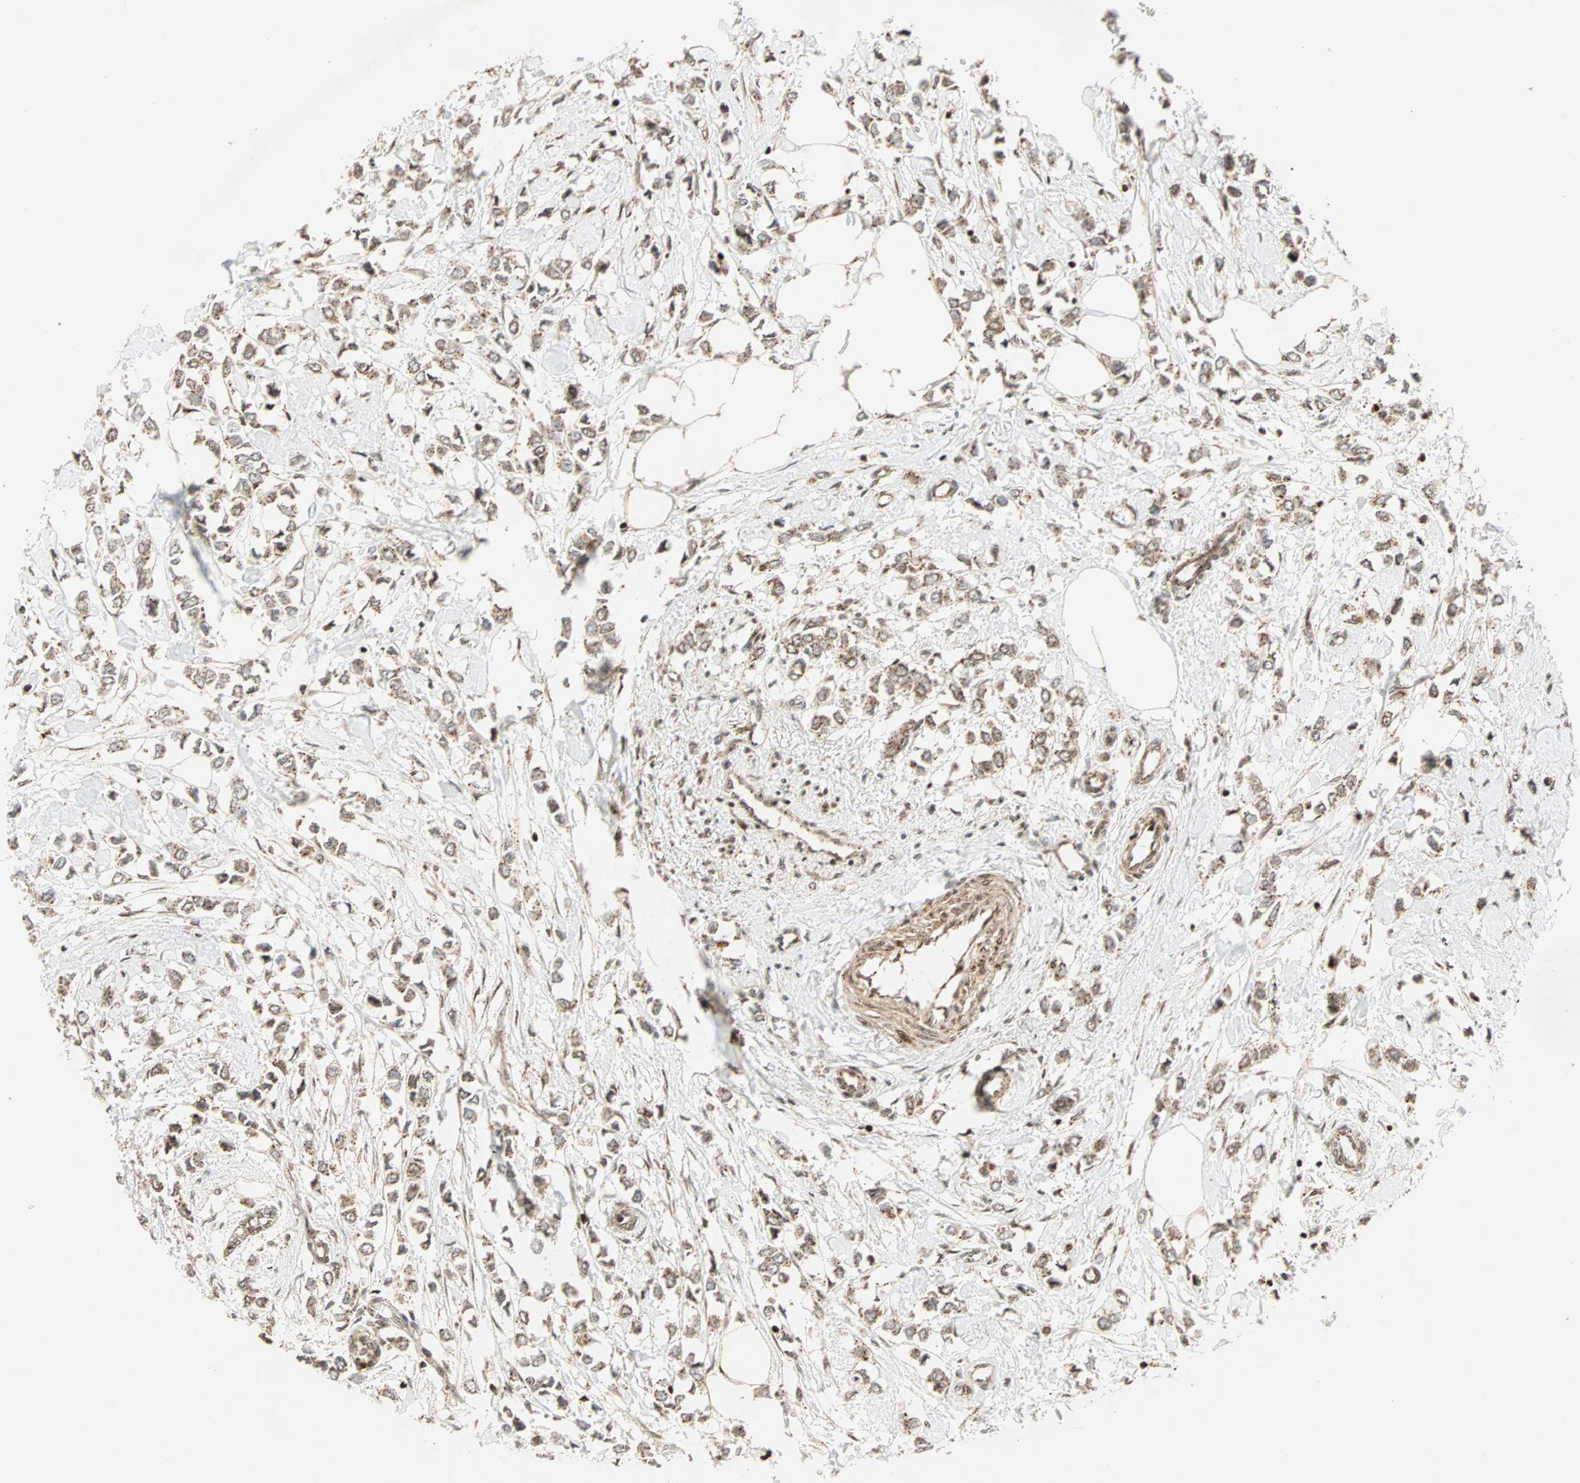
{"staining": {"intensity": "moderate", "quantity": ">75%", "location": "cytoplasmic/membranous,nuclear"}, "tissue": "breast cancer", "cell_type": "Tumor cells", "image_type": "cancer", "snomed": [{"axis": "morphology", "description": "Lobular carcinoma"}, {"axis": "topography", "description": "Breast"}], "caption": "Approximately >75% of tumor cells in breast cancer (lobular carcinoma) show moderate cytoplasmic/membranous and nuclear protein expression as visualized by brown immunohistochemical staining.", "gene": "ZBED9", "patient": {"sex": "female", "age": 51}}